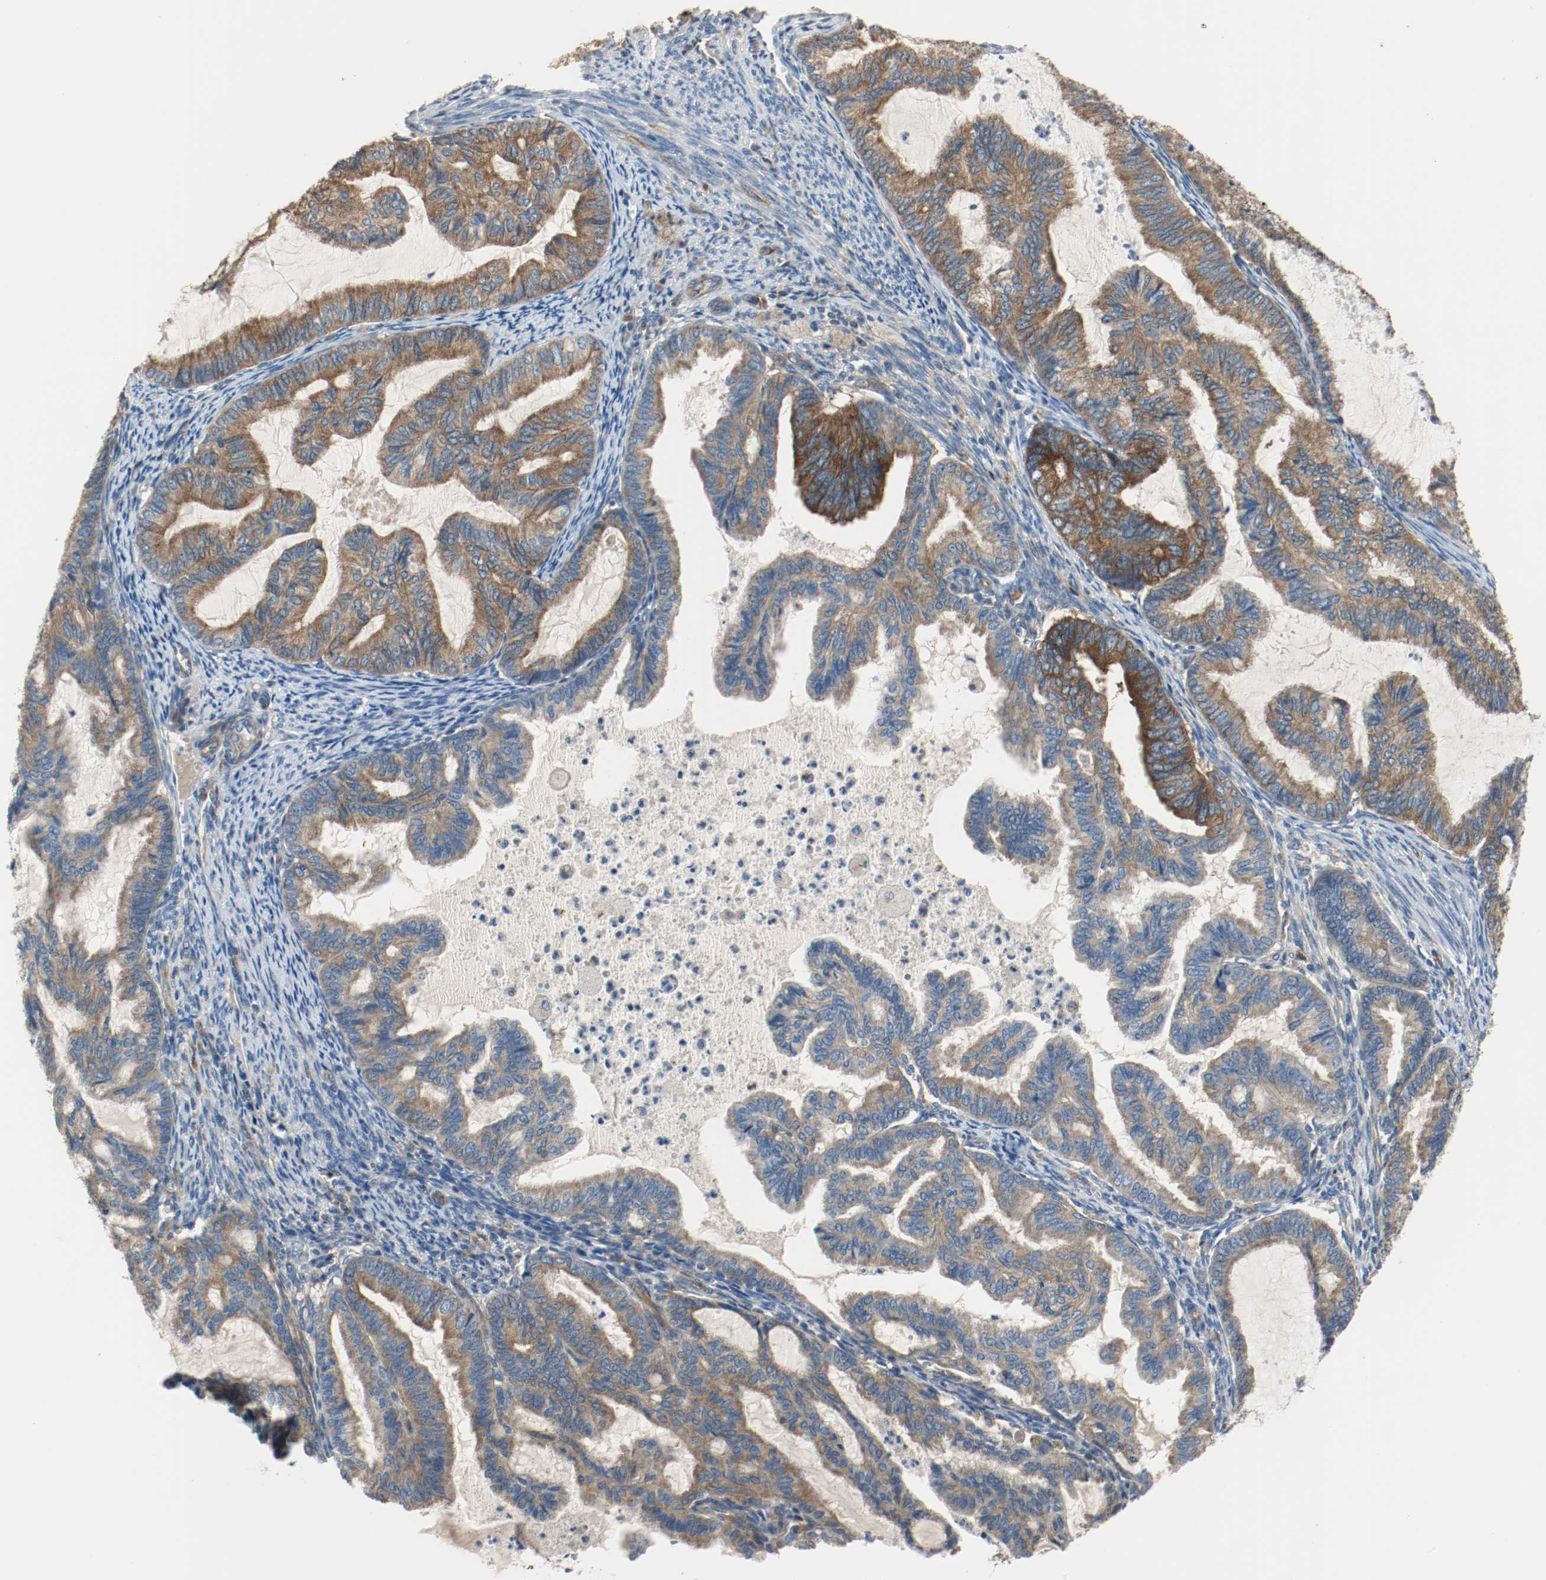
{"staining": {"intensity": "strong", "quantity": ">75%", "location": "cytoplasmic/membranous"}, "tissue": "cervical cancer", "cell_type": "Tumor cells", "image_type": "cancer", "snomed": [{"axis": "morphology", "description": "Normal tissue, NOS"}, {"axis": "morphology", "description": "Adenocarcinoma, NOS"}, {"axis": "topography", "description": "Cervix"}, {"axis": "topography", "description": "Endometrium"}], "caption": "Cervical adenocarcinoma stained for a protein (brown) reveals strong cytoplasmic/membranous positive positivity in about >75% of tumor cells.", "gene": "TUBA3D", "patient": {"sex": "female", "age": 86}}